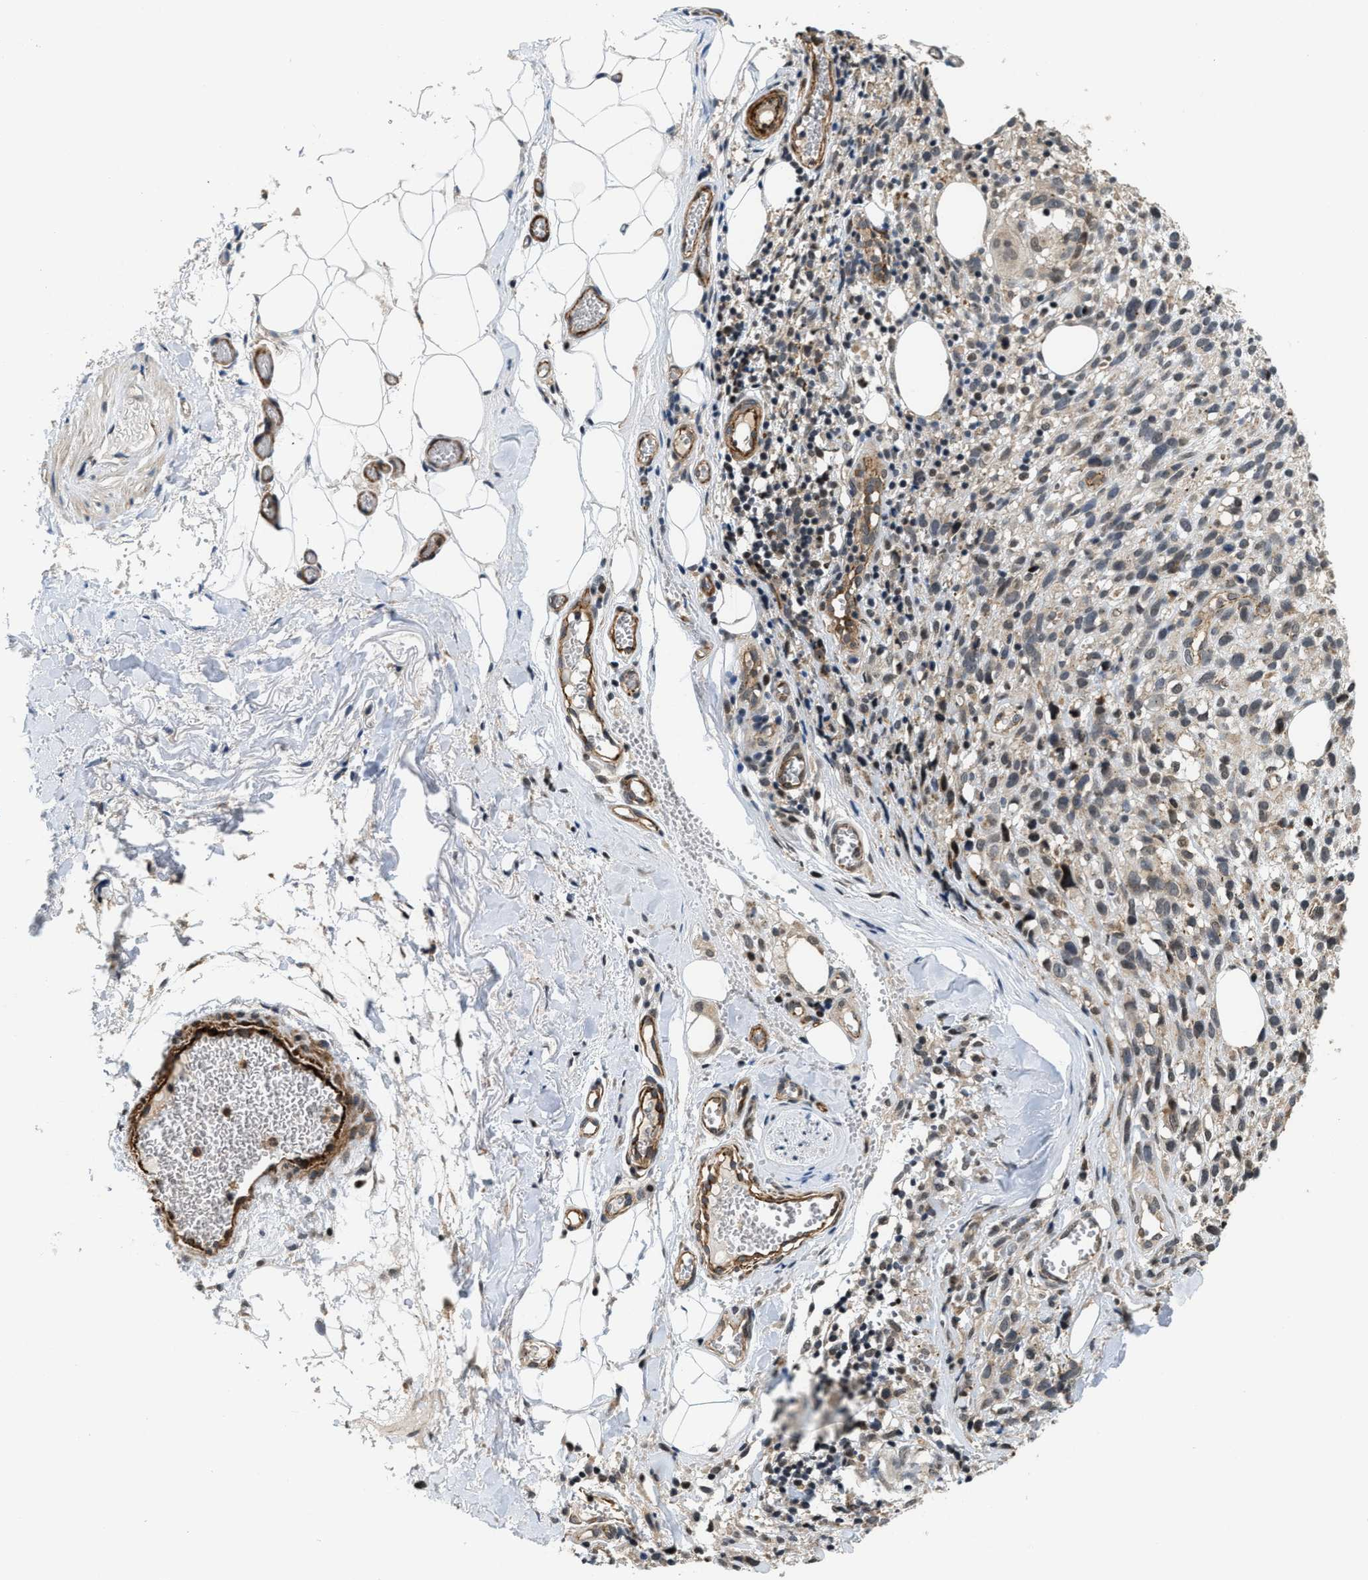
{"staining": {"intensity": "weak", "quantity": "<25%", "location": "cytoplasmic/membranous"}, "tissue": "melanoma", "cell_type": "Tumor cells", "image_type": "cancer", "snomed": [{"axis": "morphology", "description": "Malignant melanoma, NOS"}, {"axis": "topography", "description": "Skin"}], "caption": "Malignant melanoma was stained to show a protein in brown. There is no significant positivity in tumor cells. (Brightfield microscopy of DAB (3,3'-diaminobenzidine) IHC at high magnification).", "gene": "DPF2", "patient": {"sex": "female", "age": 55}}